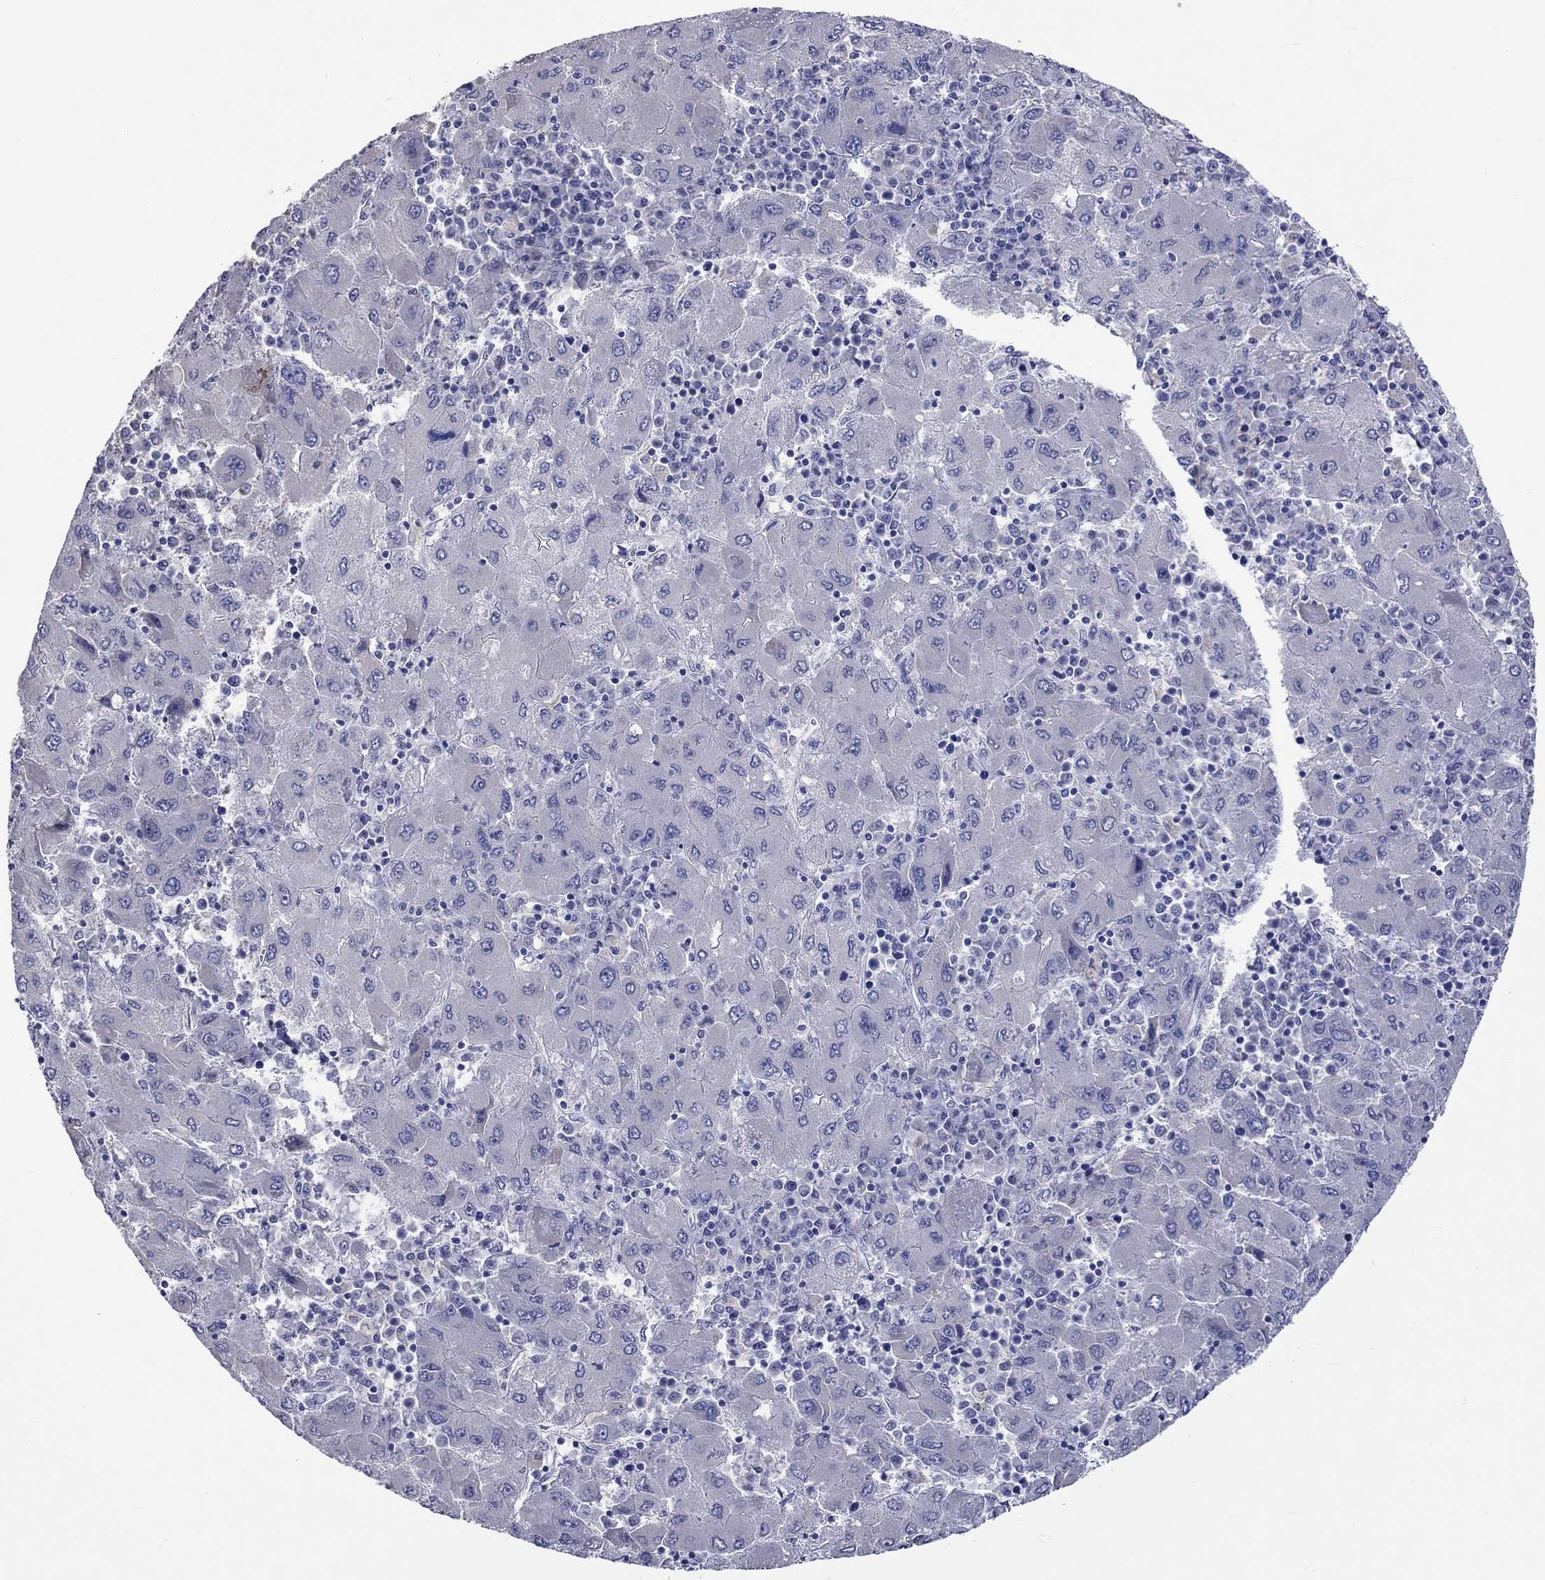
{"staining": {"intensity": "negative", "quantity": "none", "location": "none"}, "tissue": "liver cancer", "cell_type": "Tumor cells", "image_type": "cancer", "snomed": [{"axis": "morphology", "description": "Carcinoma, Hepatocellular, NOS"}, {"axis": "topography", "description": "Liver"}], "caption": "IHC micrograph of human liver cancer stained for a protein (brown), which exhibits no positivity in tumor cells. Brightfield microscopy of immunohistochemistry (IHC) stained with DAB (3,3'-diaminobenzidine) (brown) and hematoxylin (blue), captured at high magnification.", "gene": "CRYAB", "patient": {"sex": "male", "age": 75}}